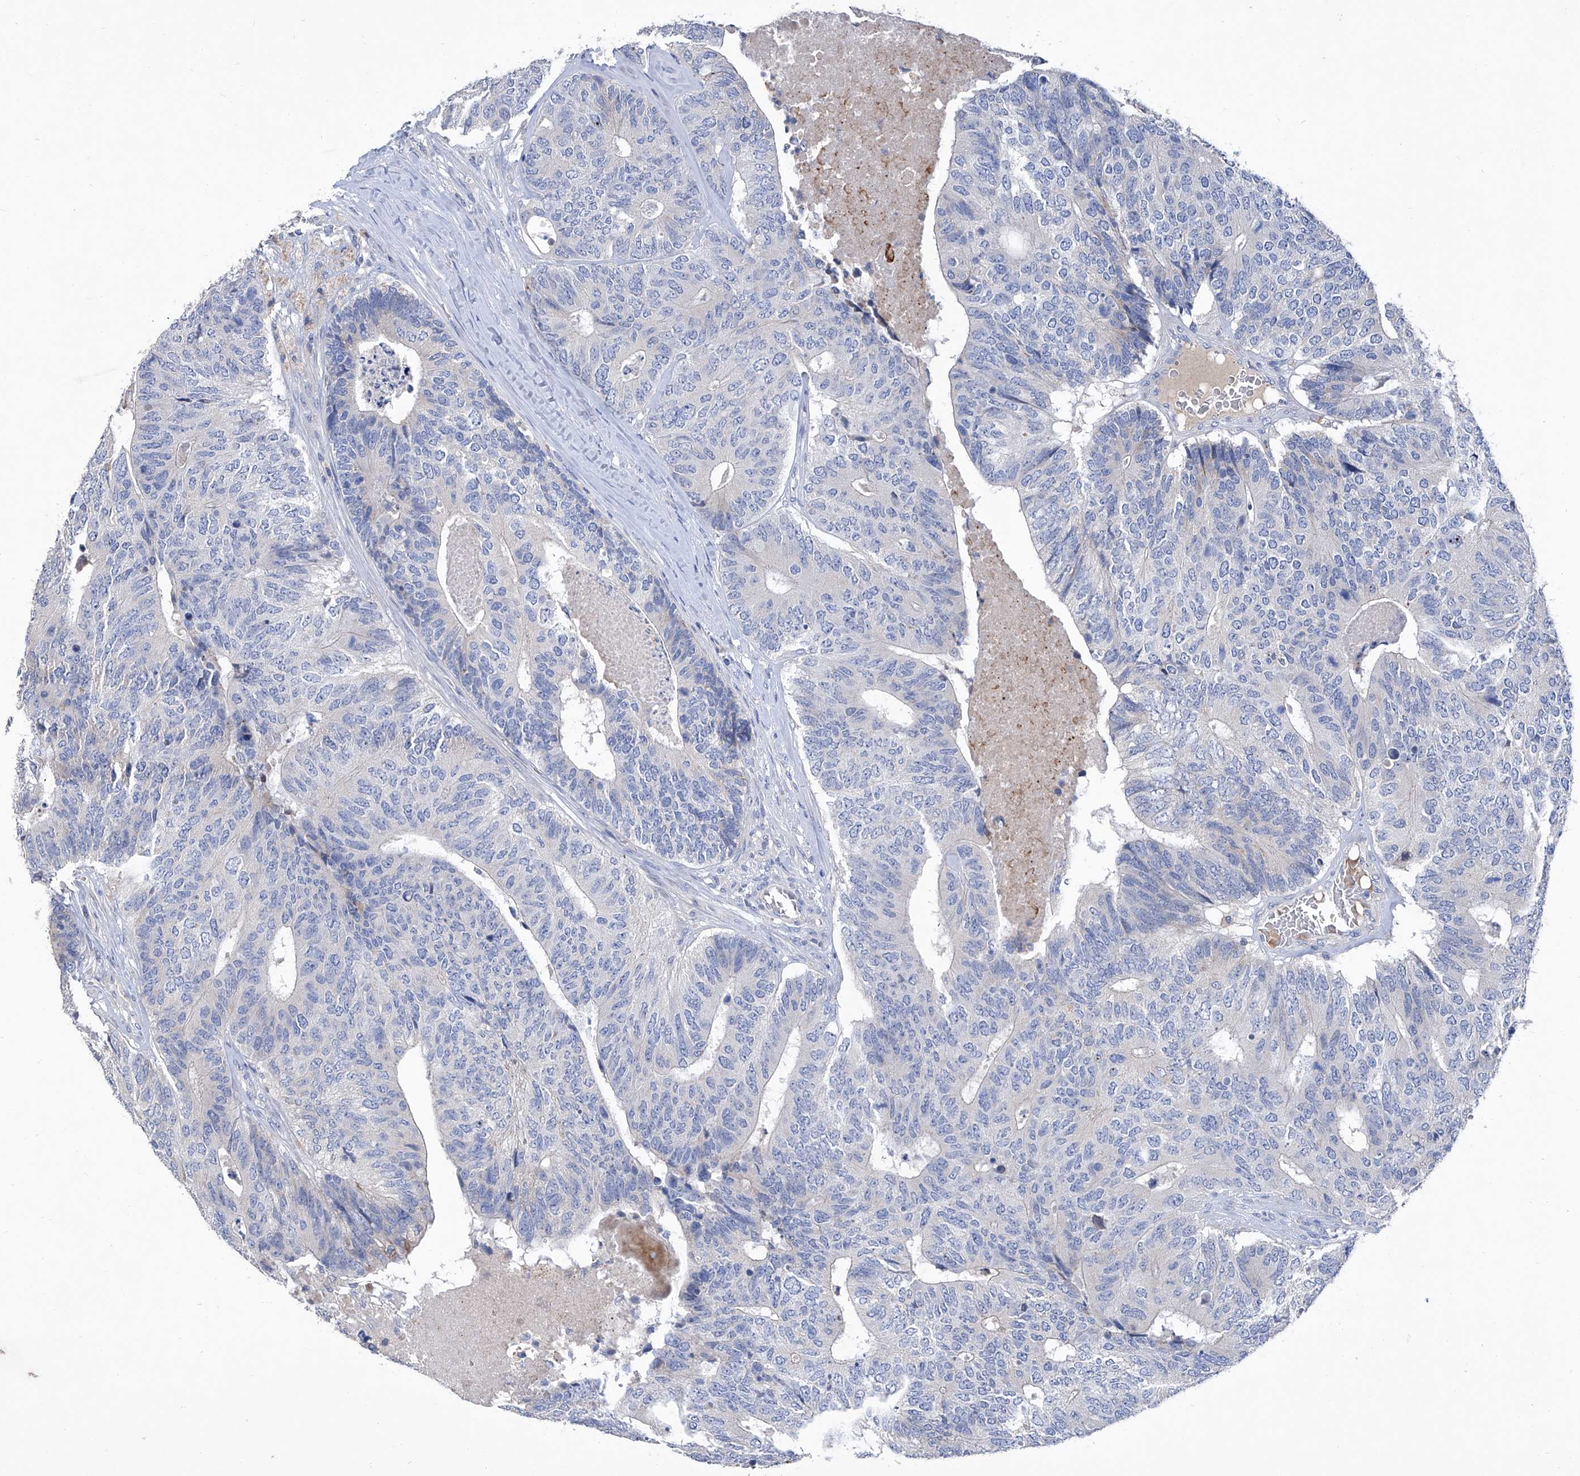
{"staining": {"intensity": "negative", "quantity": "none", "location": "none"}, "tissue": "colorectal cancer", "cell_type": "Tumor cells", "image_type": "cancer", "snomed": [{"axis": "morphology", "description": "Adenocarcinoma, NOS"}, {"axis": "topography", "description": "Colon"}], "caption": "Tumor cells are negative for protein expression in human colorectal cancer (adenocarcinoma).", "gene": "GPT", "patient": {"sex": "female", "age": 67}}